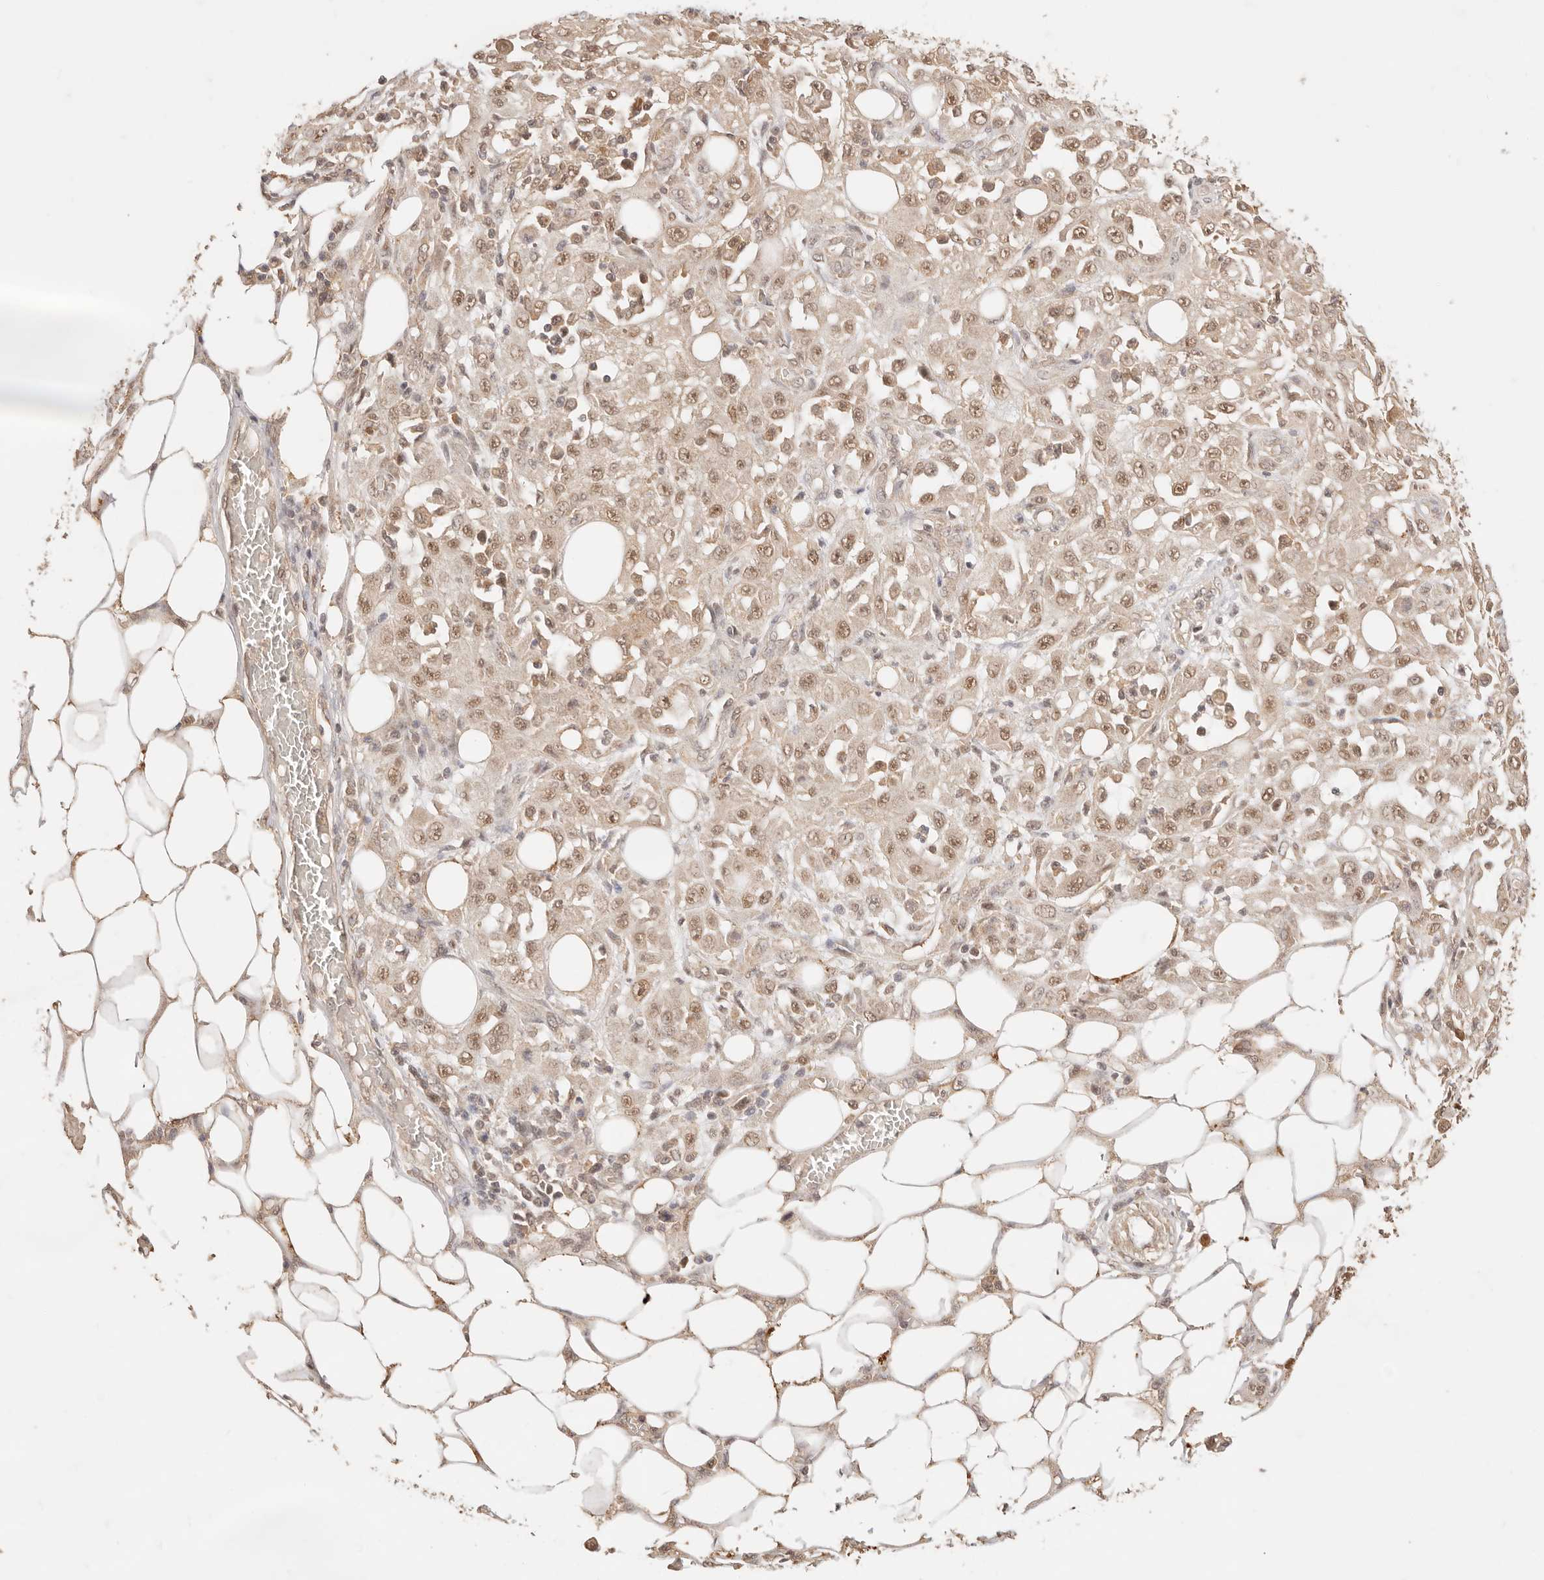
{"staining": {"intensity": "weak", "quantity": ">75%", "location": "cytoplasmic/membranous,nuclear"}, "tissue": "skin cancer", "cell_type": "Tumor cells", "image_type": "cancer", "snomed": [{"axis": "morphology", "description": "Squamous cell carcinoma, NOS"}, {"axis": "morphology", "description": "Squamous cell carcinoma, metastatic, NOS"}, {"axis": "topography", "description": "Skin"}, {"axis": "topography", "description": "Lymph node"}], "caption": "Protein staining displays weak cytoplasmic/membranous and nuclear positivity in approximately >75% of tumor cells in metastatic squamous cell carcinoma (skin).", "gene": "TRIM11", "patient": {"sex": "male", "age": 75}}